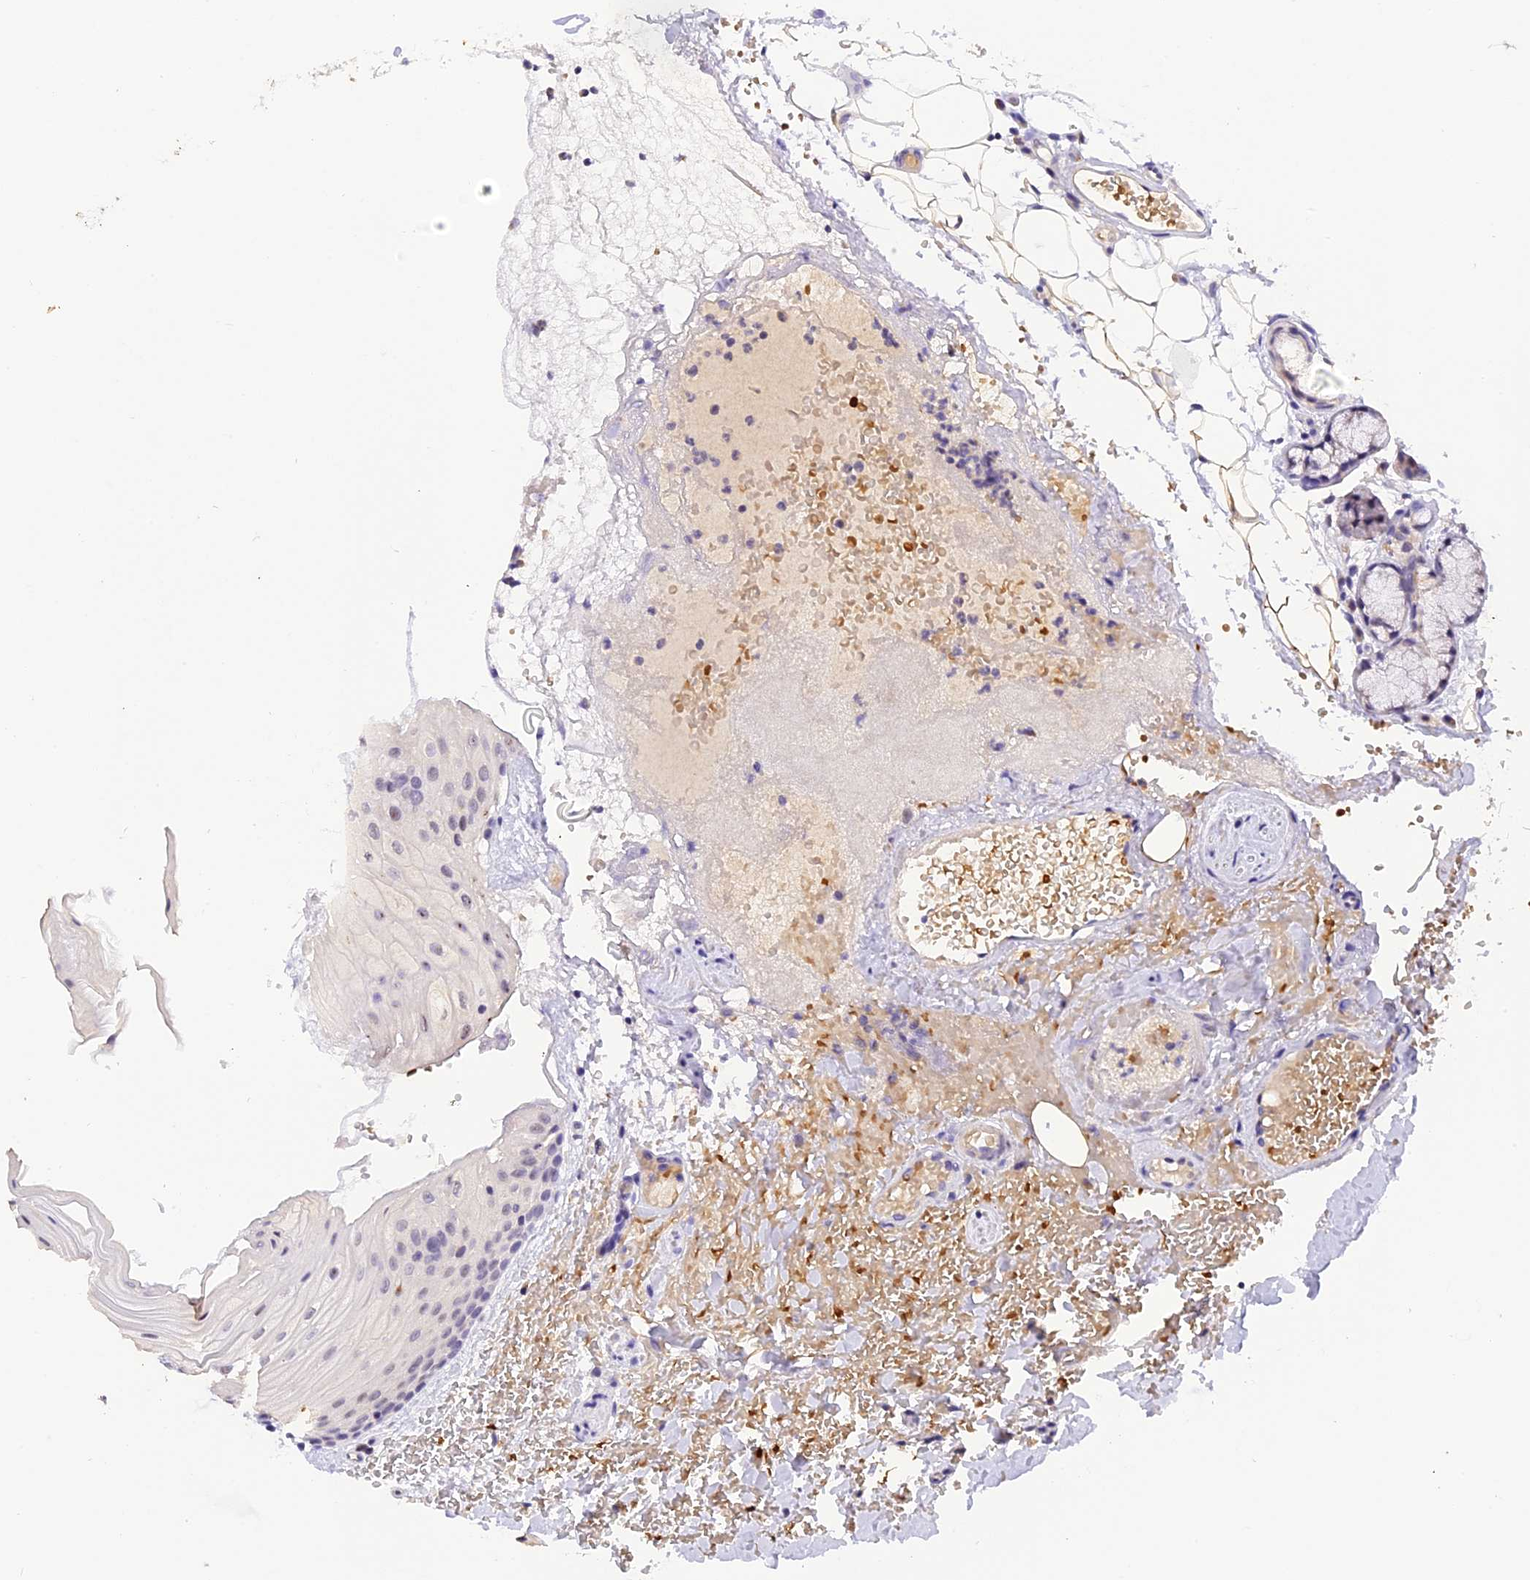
{"staining": {"intensity": "negative", "quantity": "none", "location": "none"}, "tissue": "oral mucosa", "cell_type": "Squamous epithelial cells", "image_type": "normal", "snomed": [{"axis": "morphology", "description": "Normal tissue, NOS"}, {"axis": "topography", "description": "Oral tissue"}], "caption": "A photomicrograph of oral mucosa stained for a protein shows no brown staining in squamous epithelial cells. (DAB (3,3'-diaminobenzidine) immunohistochemistry visualized using brightfield microscopy, high magnification).", "gene": "AHSP", "patient": {"sex": "female", "age": 70}}